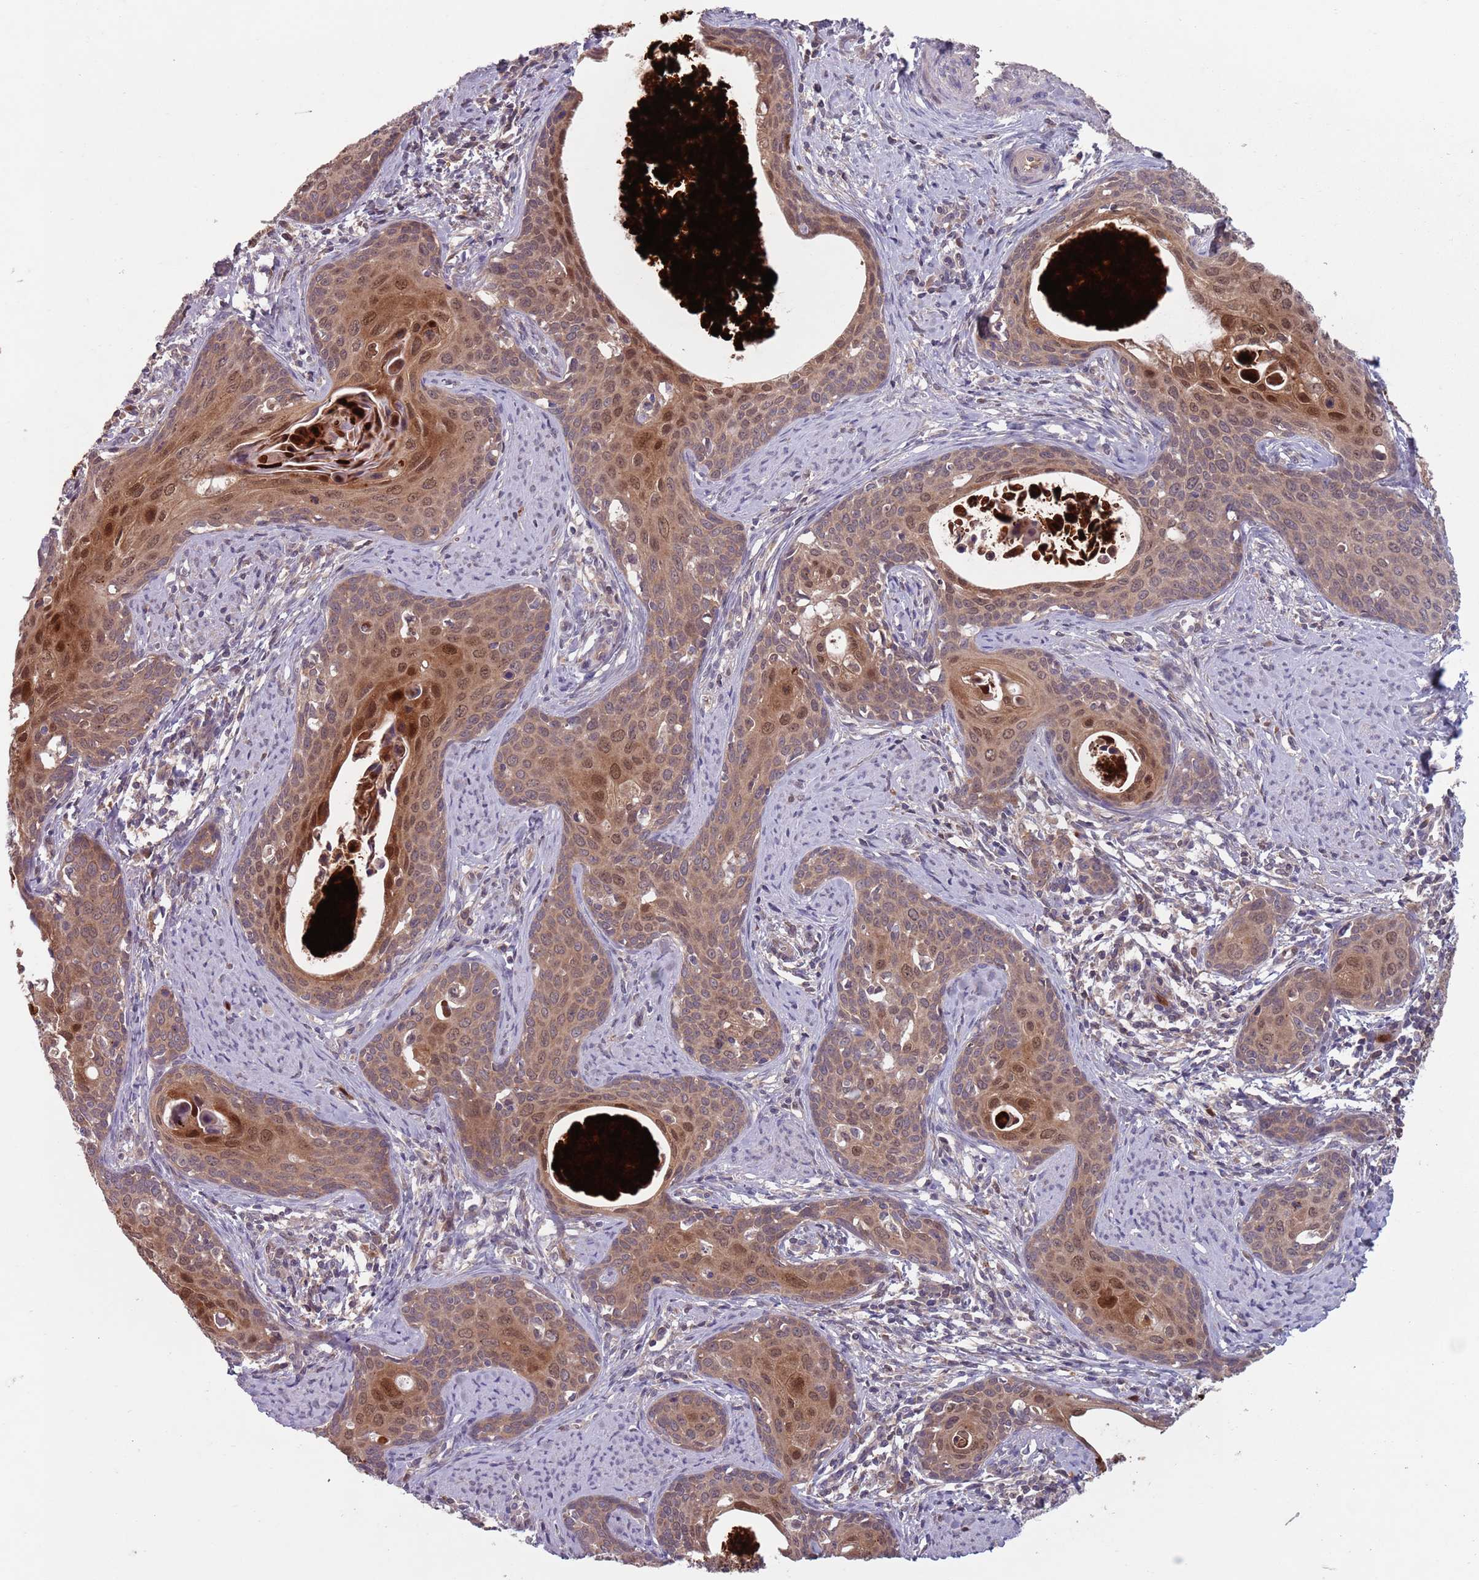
{"staining": {"intensity": "moderate", "quantity": ">75%", "location": "cytoplasmic/membranous,nuclear"}, "tissue": "cervical cancer", "cell_type": "Tumor cells", "image_type": "cancer", "snomed": [{"axis": "morphology", "description": "Squamous cell carcinoma, NOS"}, {"axis": "topography", "description": "Cervix"}], "caption": "Cervical cancer tissue exhibits moderate cytoplasmic/membranous and nuclear staining in about >75% of tumor cells, visualized by immunohistochemistry.", "gene": "TYW1", "patient": {"sex": "female", "age": 46}}